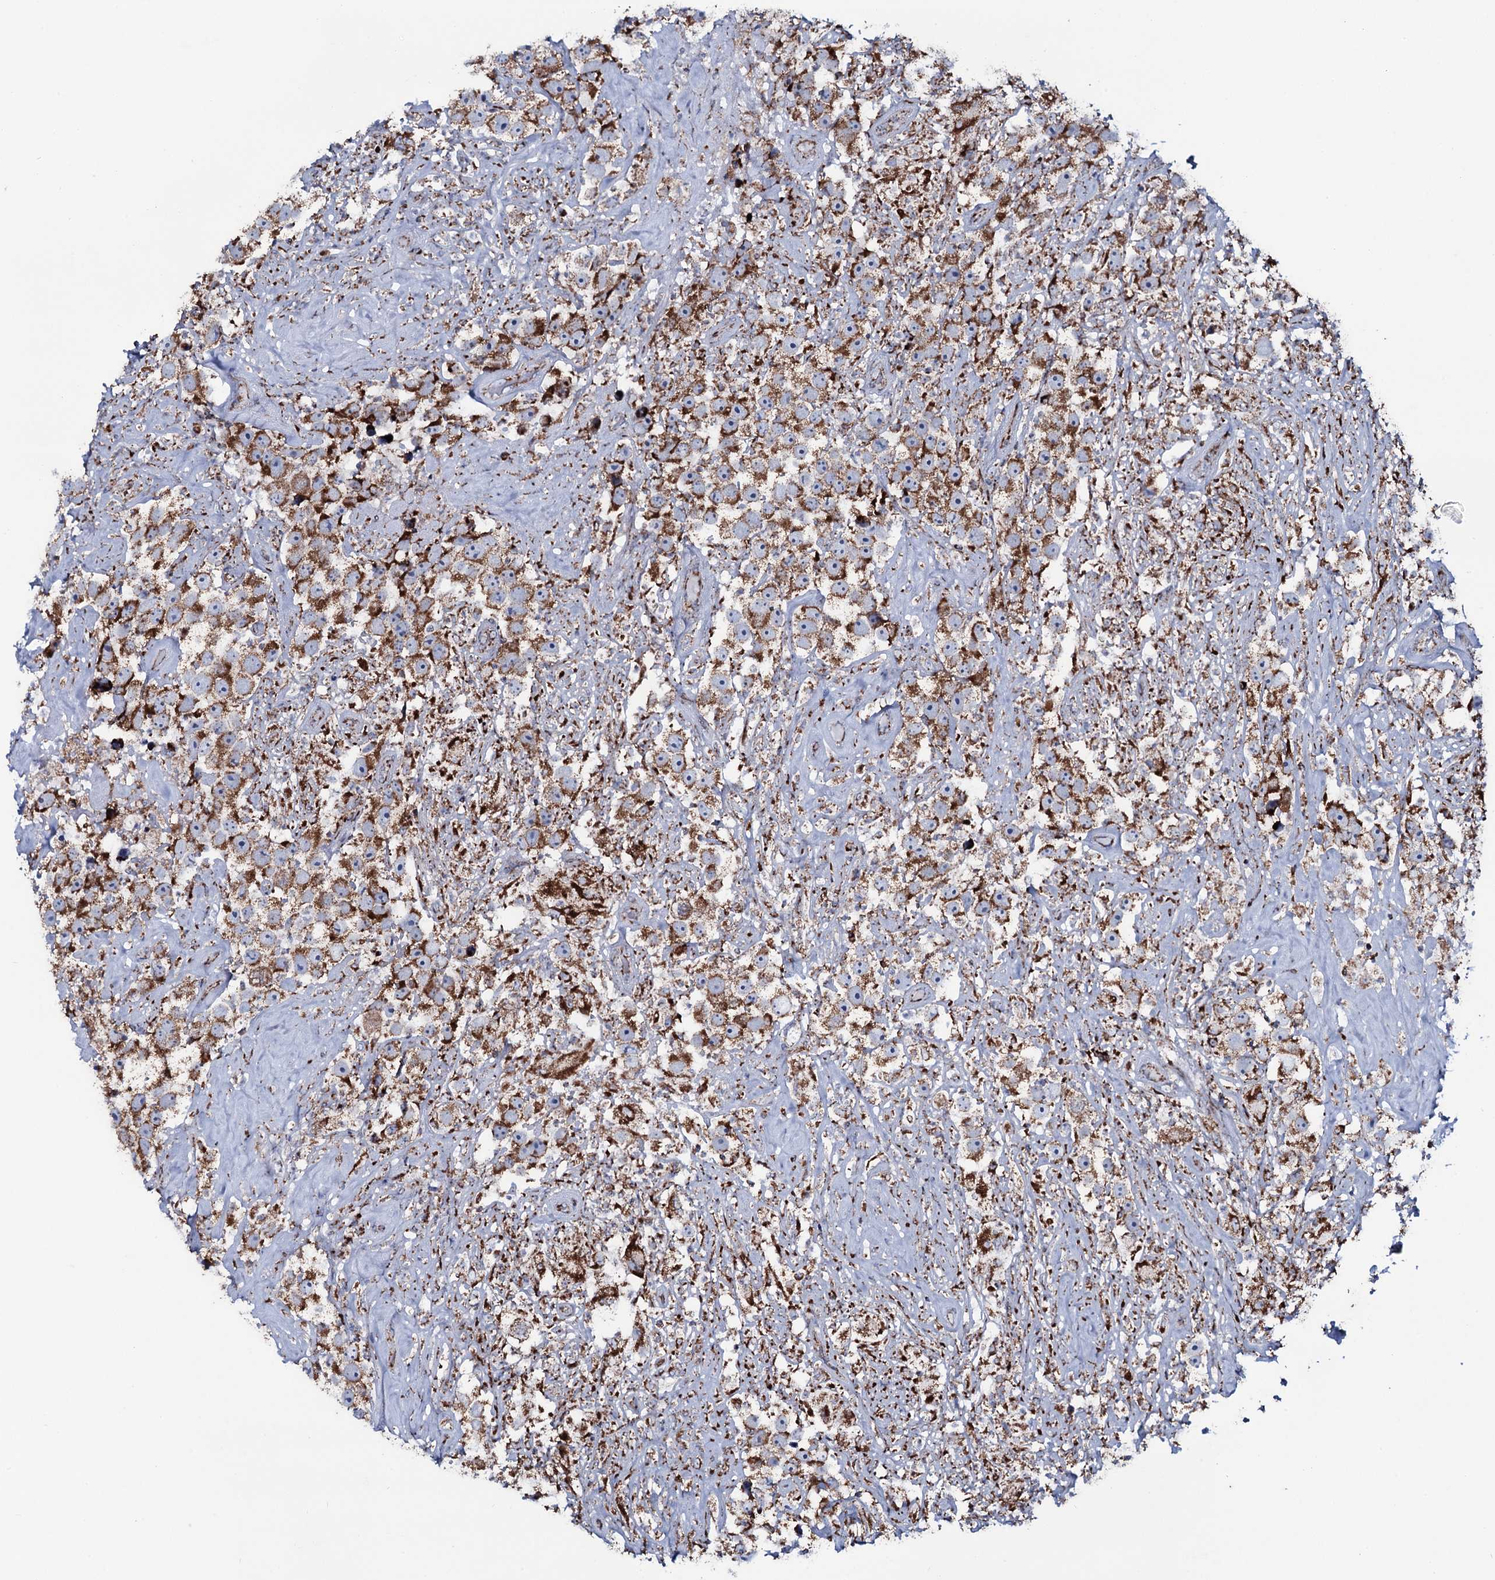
{"staining": {"intensity": "moderate", "quantity": ">75%", "location": "cytoplasmic/membranous"}, "tissue": "testis cancer", "cell_type": "Tumor cells", "image_type": "cancer", "snomed": [{"axis": "morphology", "description": "Seminoma, NOS"}, {"axis": "topography", "description": "Testis"}], "caption": "DAB immunohistochemical staining of human testis cancer demonstrates moderate cytoplasmic/membranous protein expression in approximately >75% of tumor cells. (Stains: DAB in brown, nuclei in blue, Microscopy: brightfield microscopy at high magnification).", "gene": "MRPS35", "patient": {"sex": "male", "age": 49}}